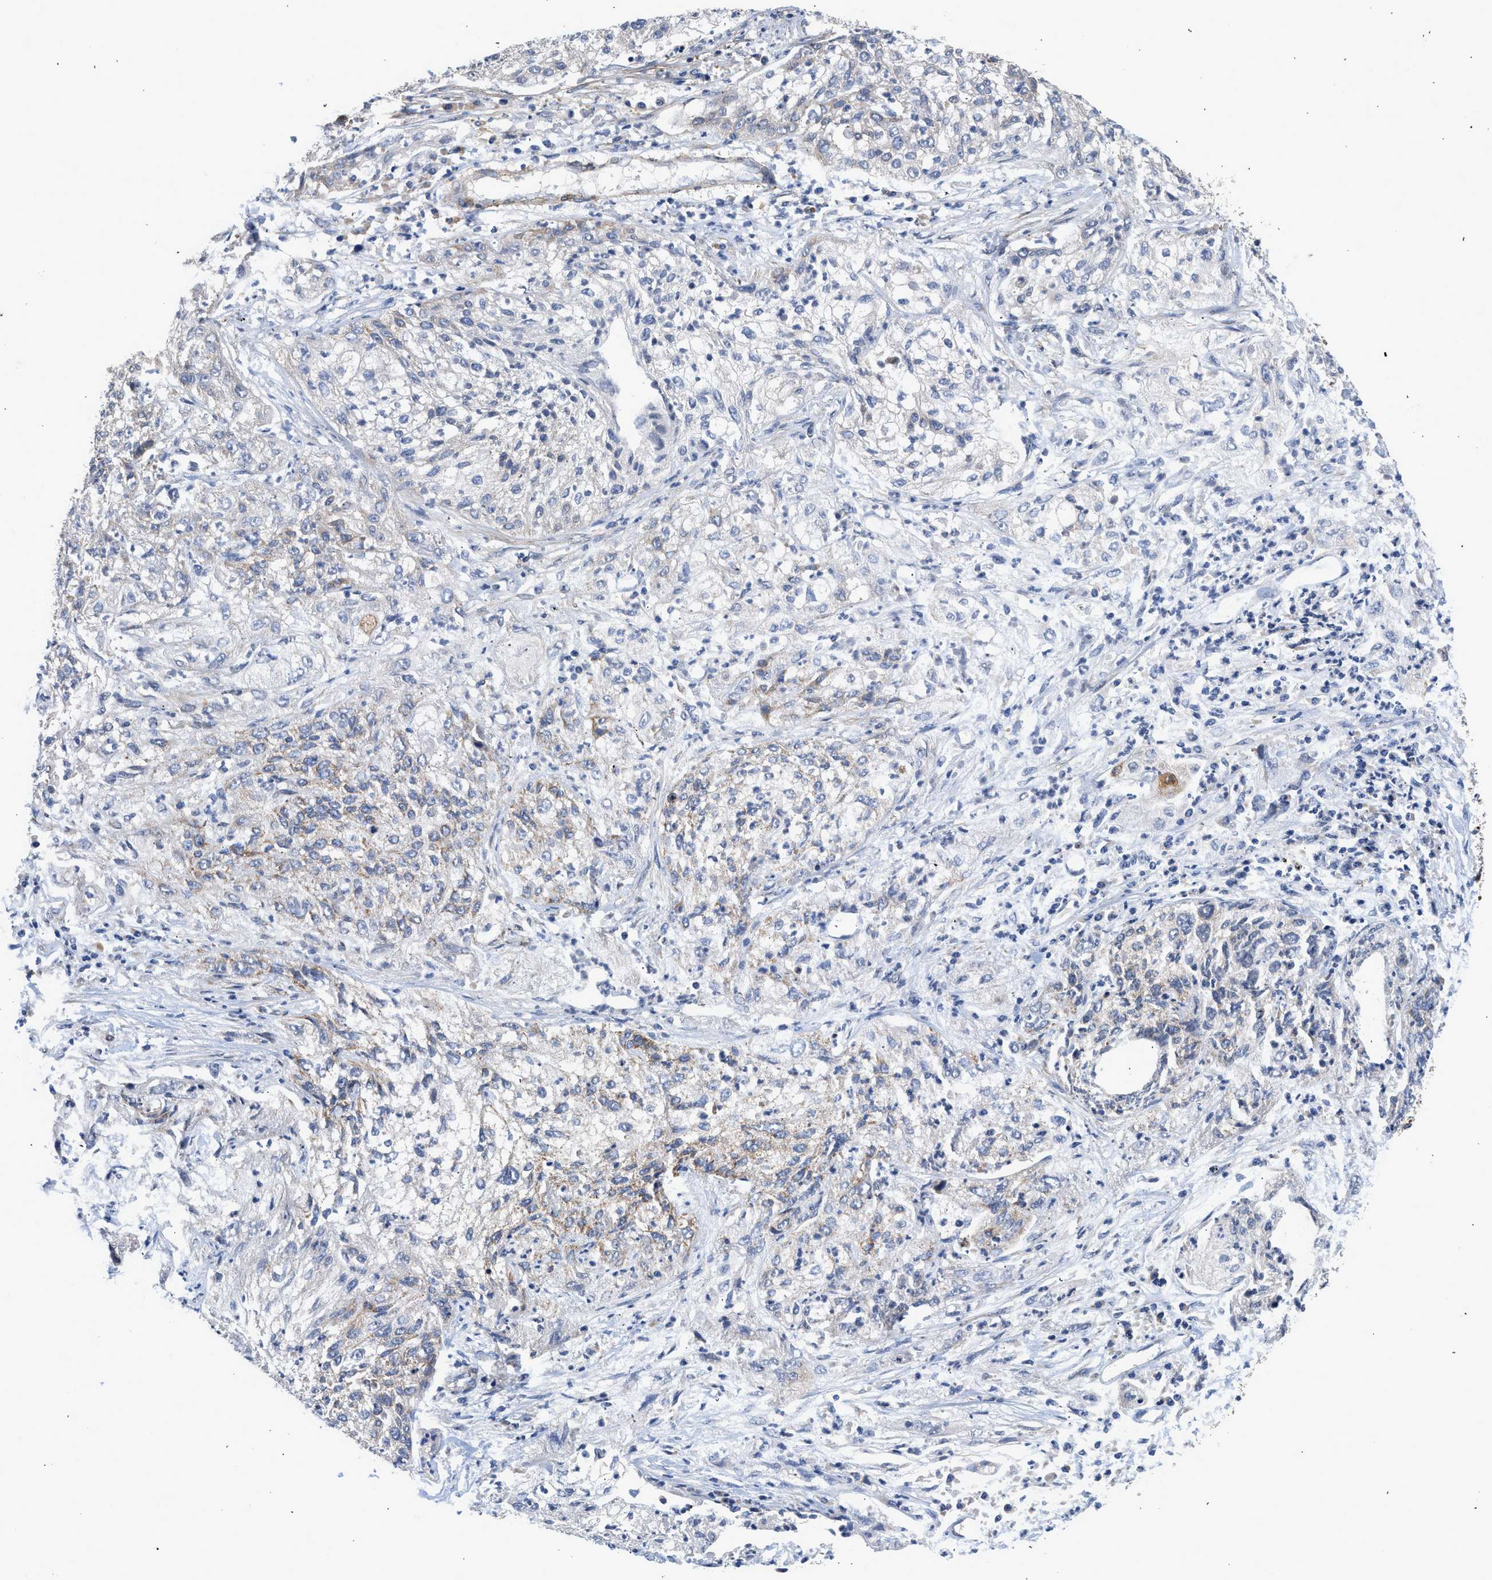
{"staining": {"intensity": "moderate", "quantity": "<25%", "location": "cytoplasmic/membranous"}, "tissue": "lung cancer", "cell_type": "Tumor cells", "image_type": "cancer", "snomed": [{"axis": "morphology", "description": "Inflammation, NOS"}, {"axis": "morphology", "description": "Squamous cell carcinoma, NOS"}, {"axis": "topography", "description": "Lymph node"}, {"axis": "topography", "description": "Soft tissue"}, {"axis": "topography", "description": "Lung"}], "caption": "Lung cancer (squamous cell carcinoma) was stained to show a protein in brown. There is low levels of moderate cytoplasmic/membranous staining in approximately <25% of tumor cells.", "gene": "POLG2", "patient": {"sex": "male", "age": 66}}